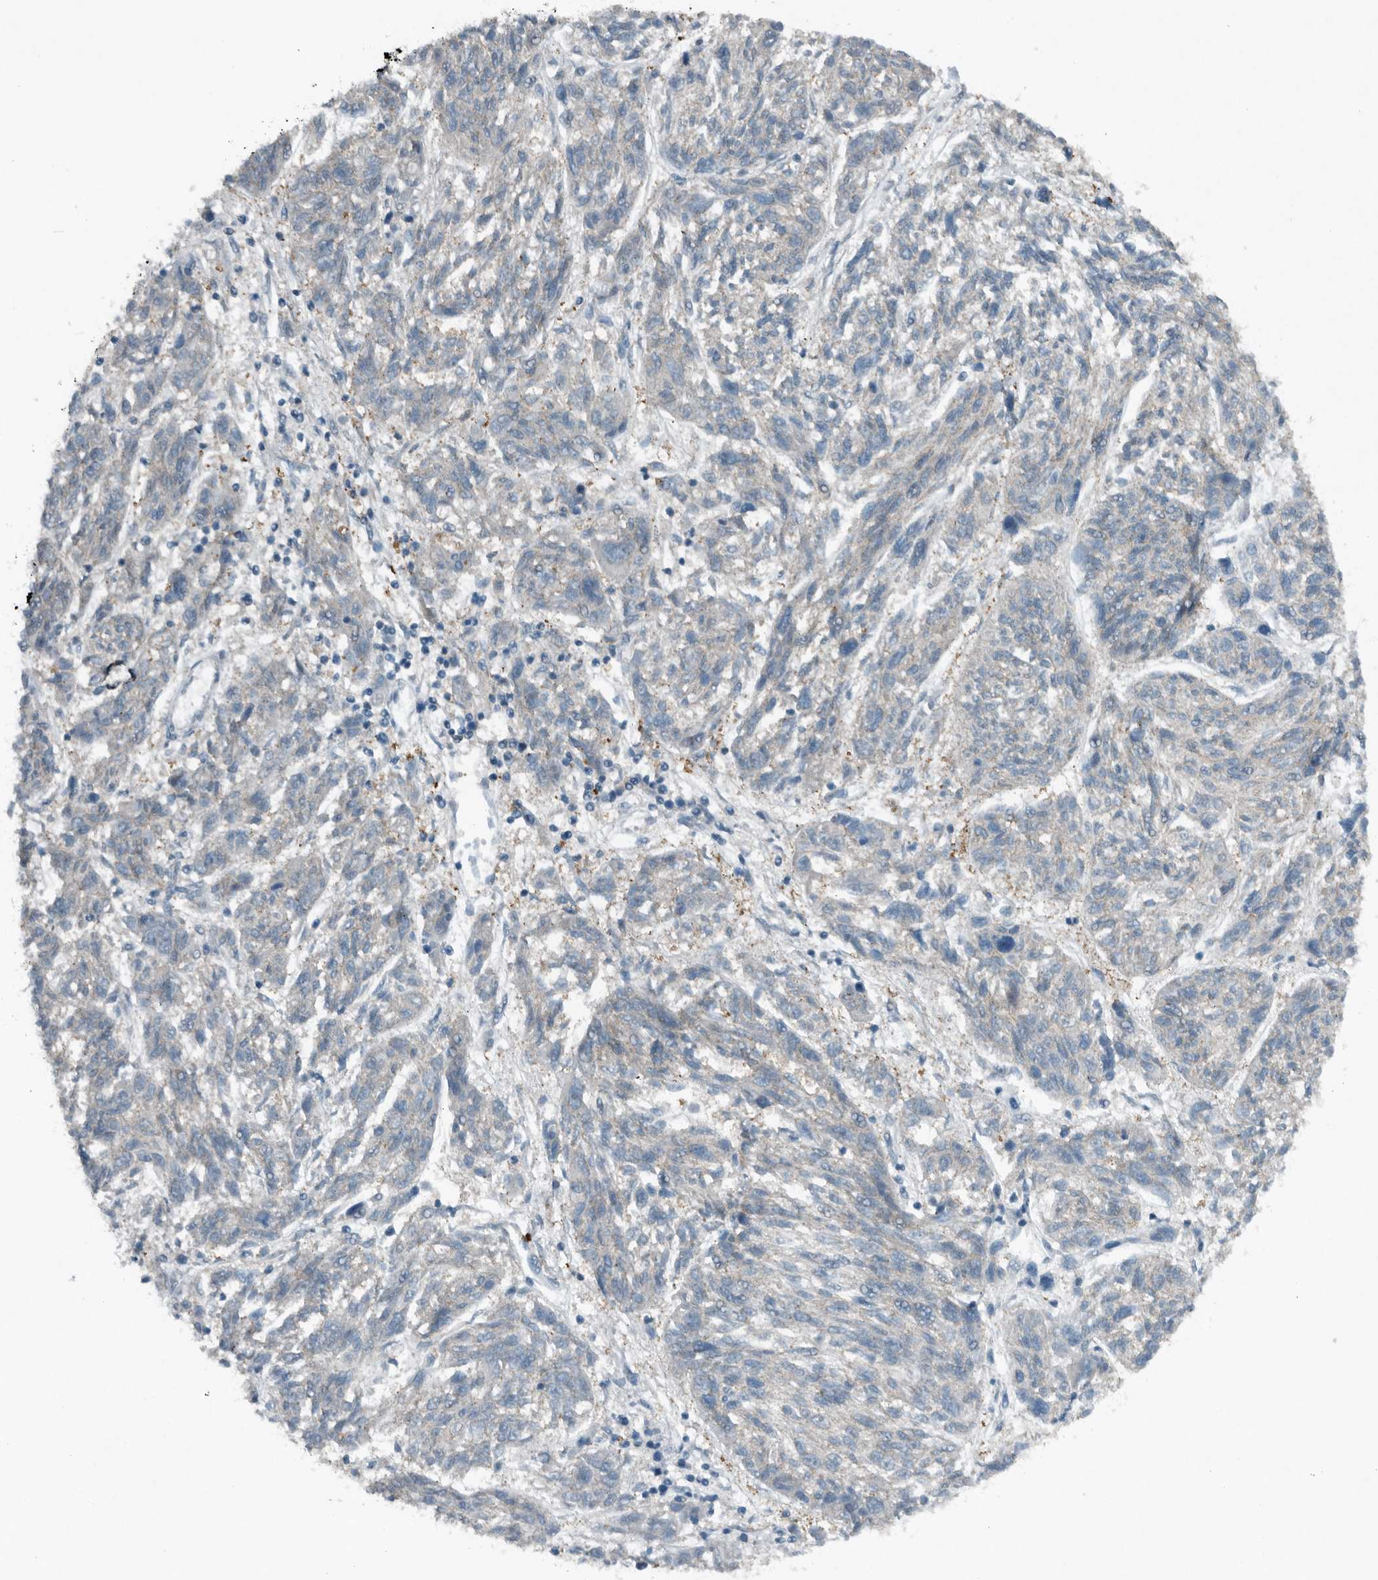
{"staining": {"intensity": "negative", "quantity": "none", "location": "none"}, "tissue": "melanoma", "cell_type": "Tumor cells", "image_type": "cancer", "snomed": [{"axis": "morphology", "description": "Malignant melanoma, NOS"}, {"axis": "topography", "description": "Skin"}], "caption": "Immunohistochemistry of human melanoma reveals no staining in tumor cells.", "gene": "IL20", "patient": {"sex": "male", "age": 53}}